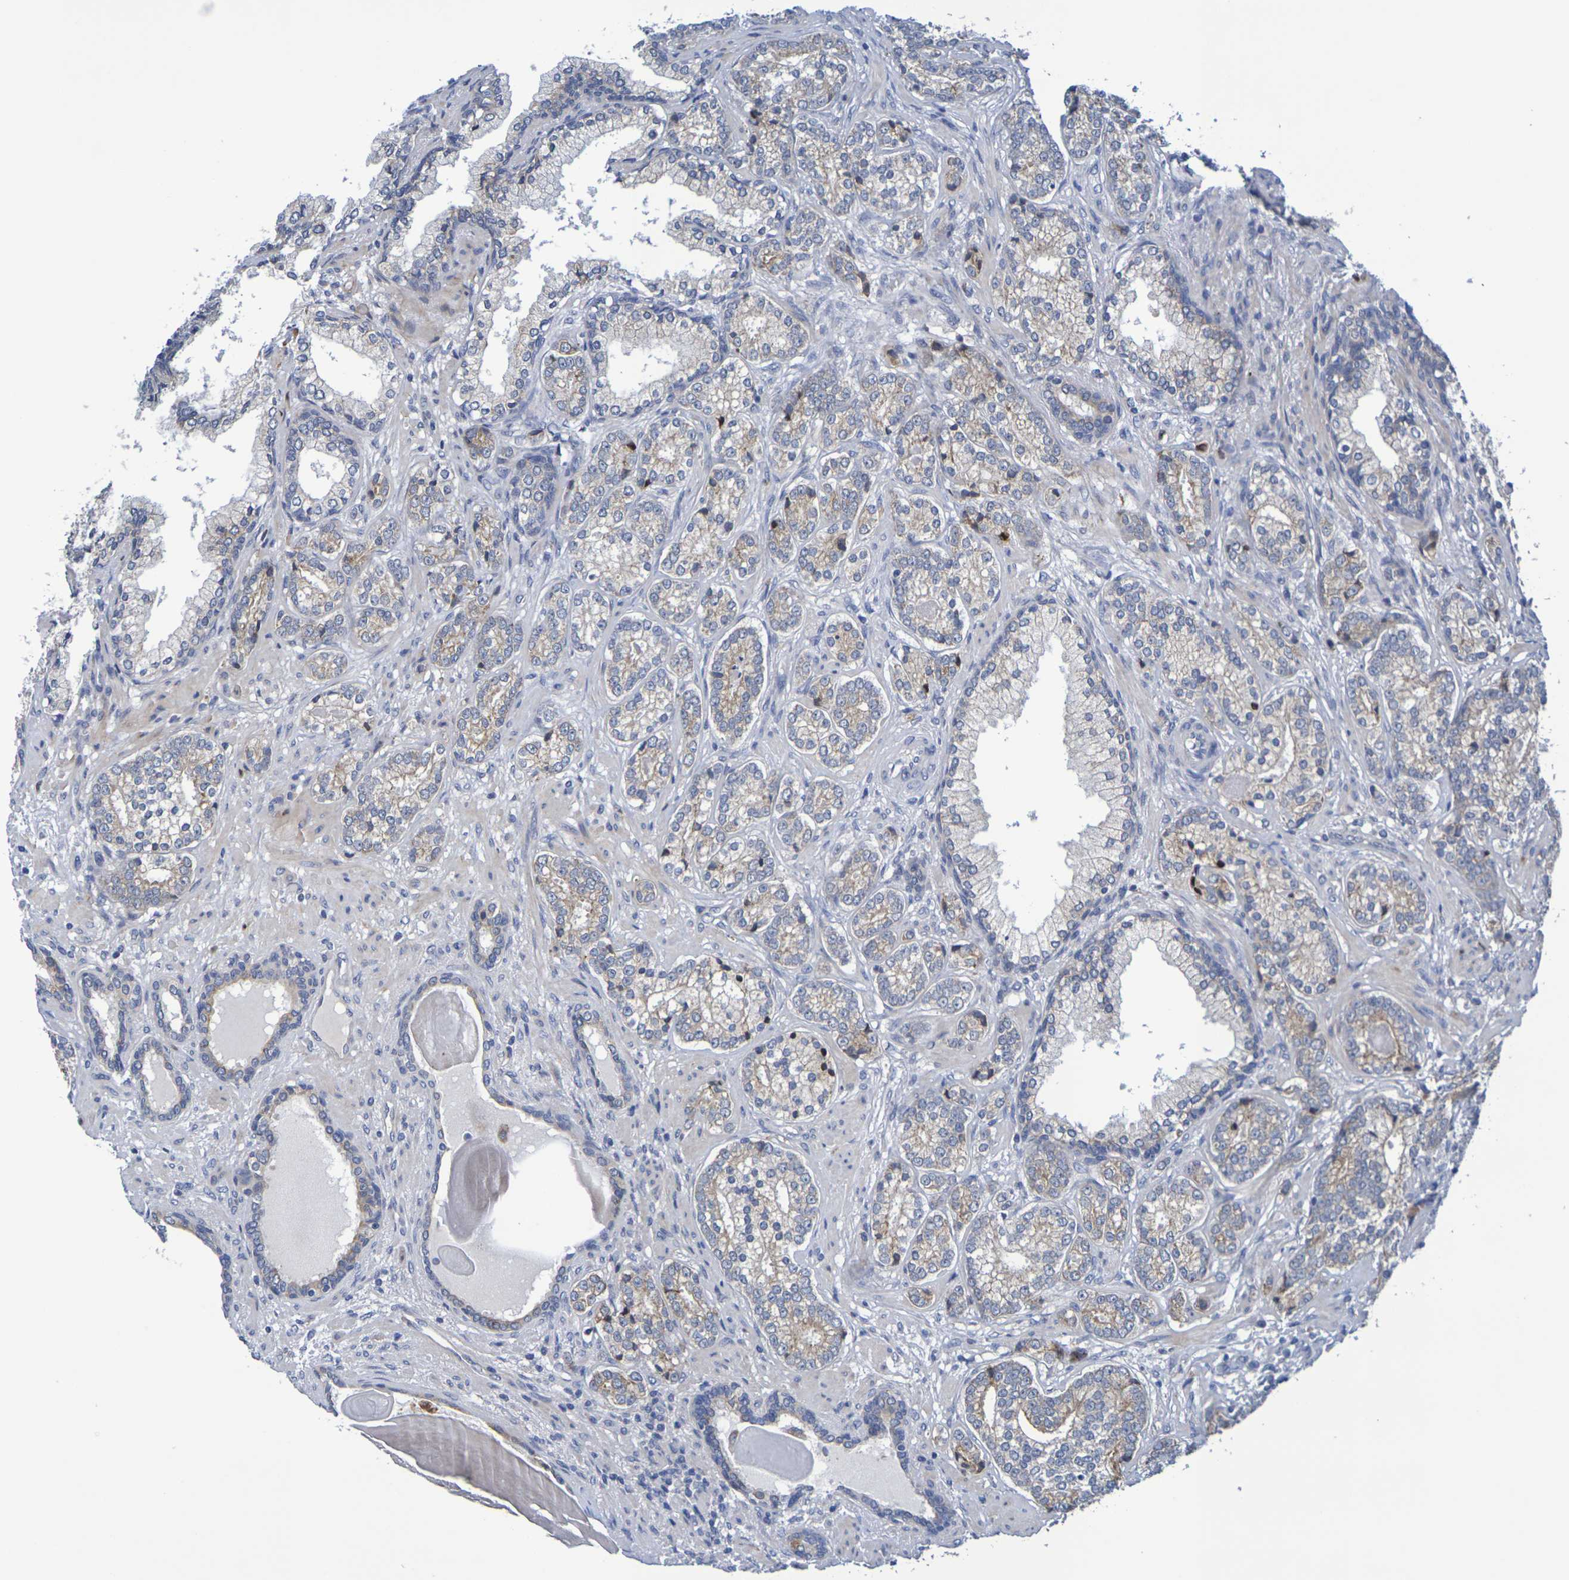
{"staining": {"intensity": "weak", "quantity": "25%-75%", "location": "cytoplasmic/membranous"}, "tissue": "prostate cancer", "cell_type": "Tumor cells", "image_type": "cancer", "snomed": [{"axis": "morphology", "description": "Adenocarcinoma, High grade"}, {"axis": "topography", "description": "Prostate"}], "caption": "A high-resolution micrograph shows immunohistochemistry (IHC) staining of prostate cancer (adenocarcinoma (high-grade)), which demonstrates weak cytoplasmic/membranous staining in approximately 25%-75% of tumor cells.", "gene": "SDC4", "patient": {"sex": "male", "age": 61}}